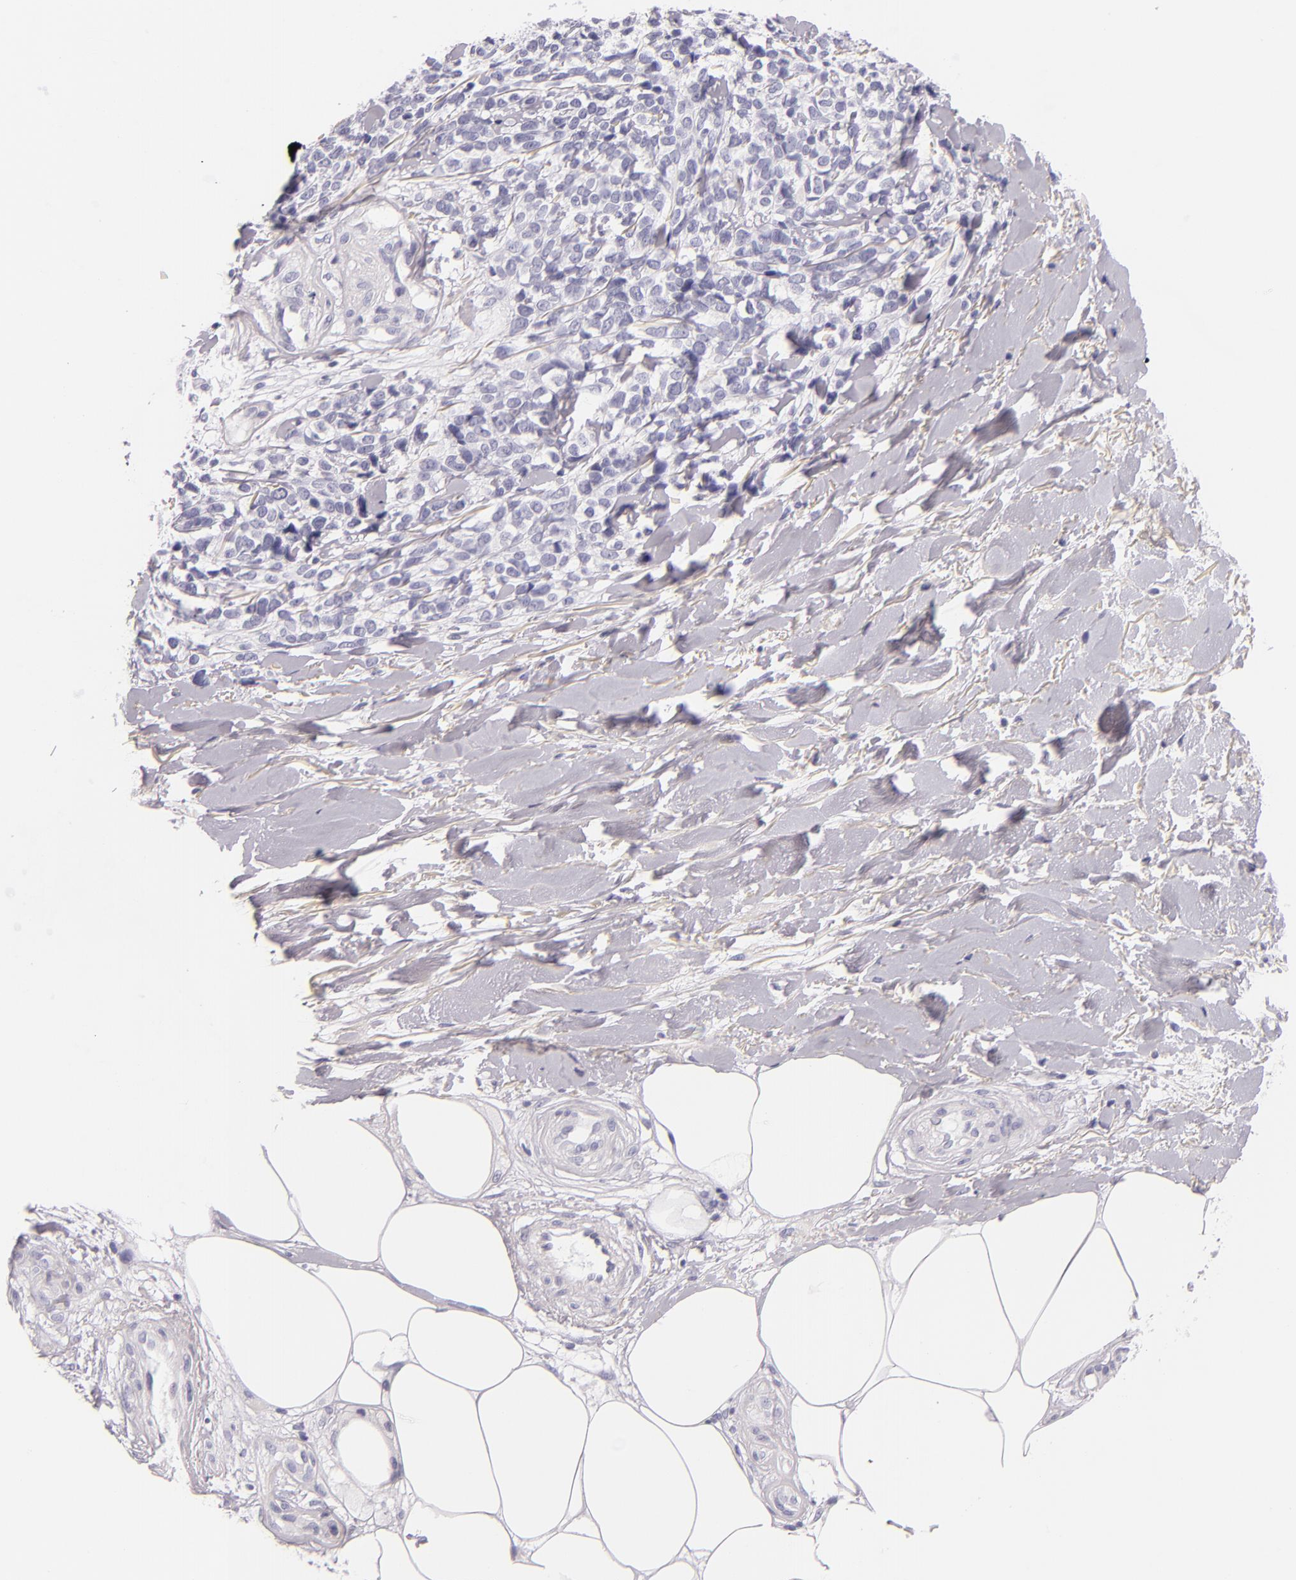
{"staining": {"intensity": "negative", "quantity": "none", "location": "none"}, "tissue": "melanoma", "cell_type": "Tumor cells", "image_type": "cancer", "snomed": [{"axis": "morphology", "description": "Malignant melanoma, NOS"}, {"axis": "topography", "description": "Skin"}], "caption": "Histopathology image shows no protein expression in tumor cells of malignant melanoma tissue. Nuclei are stained in blue.", "gene": "INA", "patient": {"sex": "female", "age": 85}}